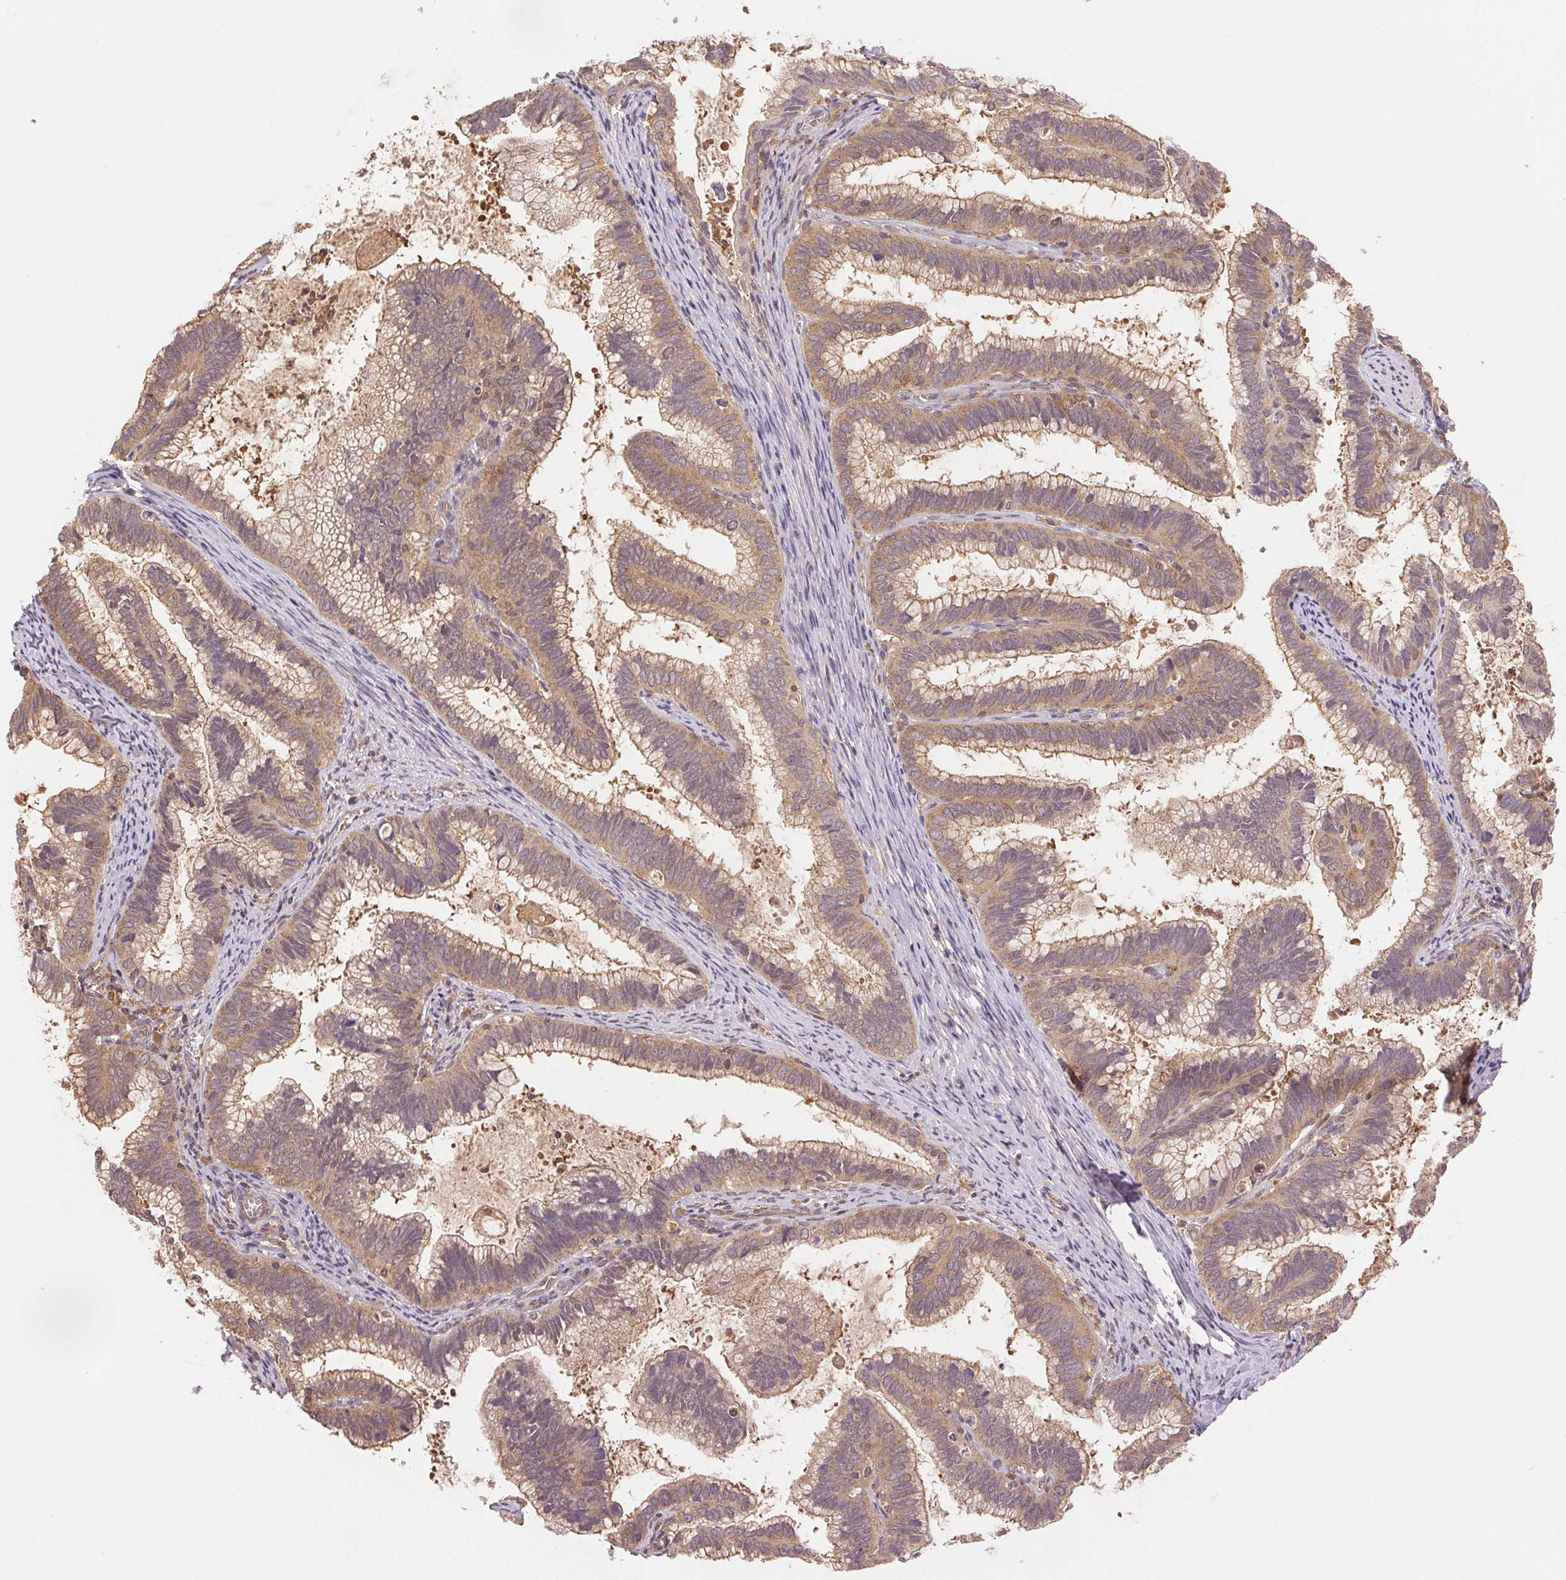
{"staining": {"intensity": "moderate", "quantity": ">75%", "location": "cytoplasmic/membranous"}, "tissue": "cervical cancer", "cell_type": "Tumor cells", "image_type": "cancer", "snomed": [{"axis": "morphology", "description": "Adenocarcinoma, NOS"}, {"axis": "topography", "description": "Cervix"}], "caption": "Adenocarcinoma (cervical) stained with immunohistochemistry exhibits moderate cytoplasmic/membranous positivity in approximately >75% of tumor cells.", "gene": "GDI2", "patient": {"sex": "female", "age": 61}}